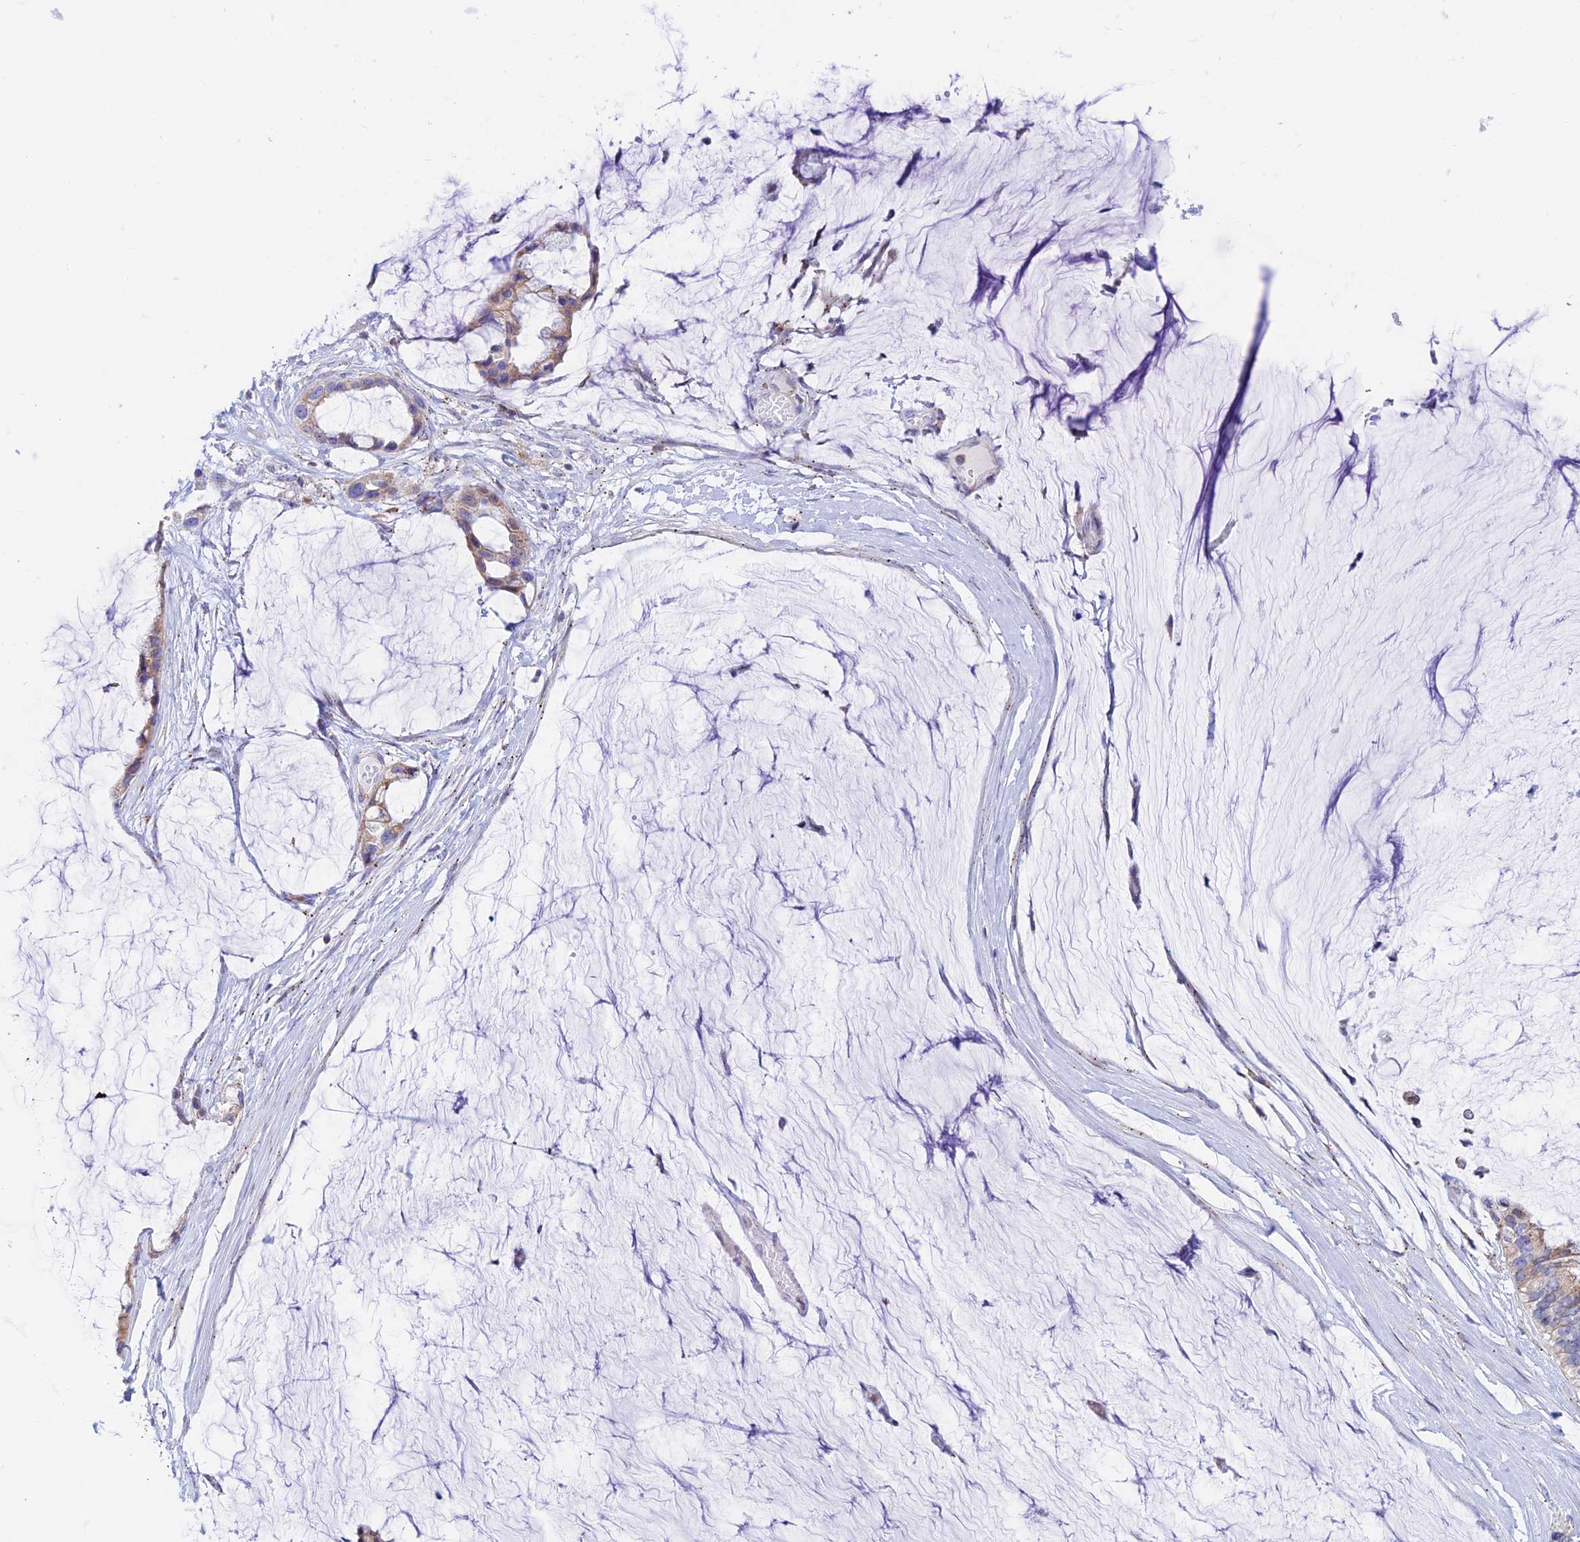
{"staining": {"intensity": "weak", "quantity": "25%-75%", "location": "cytoplasmic/membranous"}, "tissue": "ovarian cancer", "cell_type": "Tumor cells", "image_type": "cancer", "snomed": [{"axis": "morphology", "description": "Cystadenocarcinoma, mucinous, NOS"}, {"axis": "topography", "description": "Ovary"}], "caption": "A low amount of weak cytoplasmic/membranous positivity is appreciated in approximately 25%-75% of tumor cells in ovarian cancer (mucinous cystadenocarcinoma) tissue.", "gene": "PRIM1", "patient": {"sex": "female", "age": 39}}